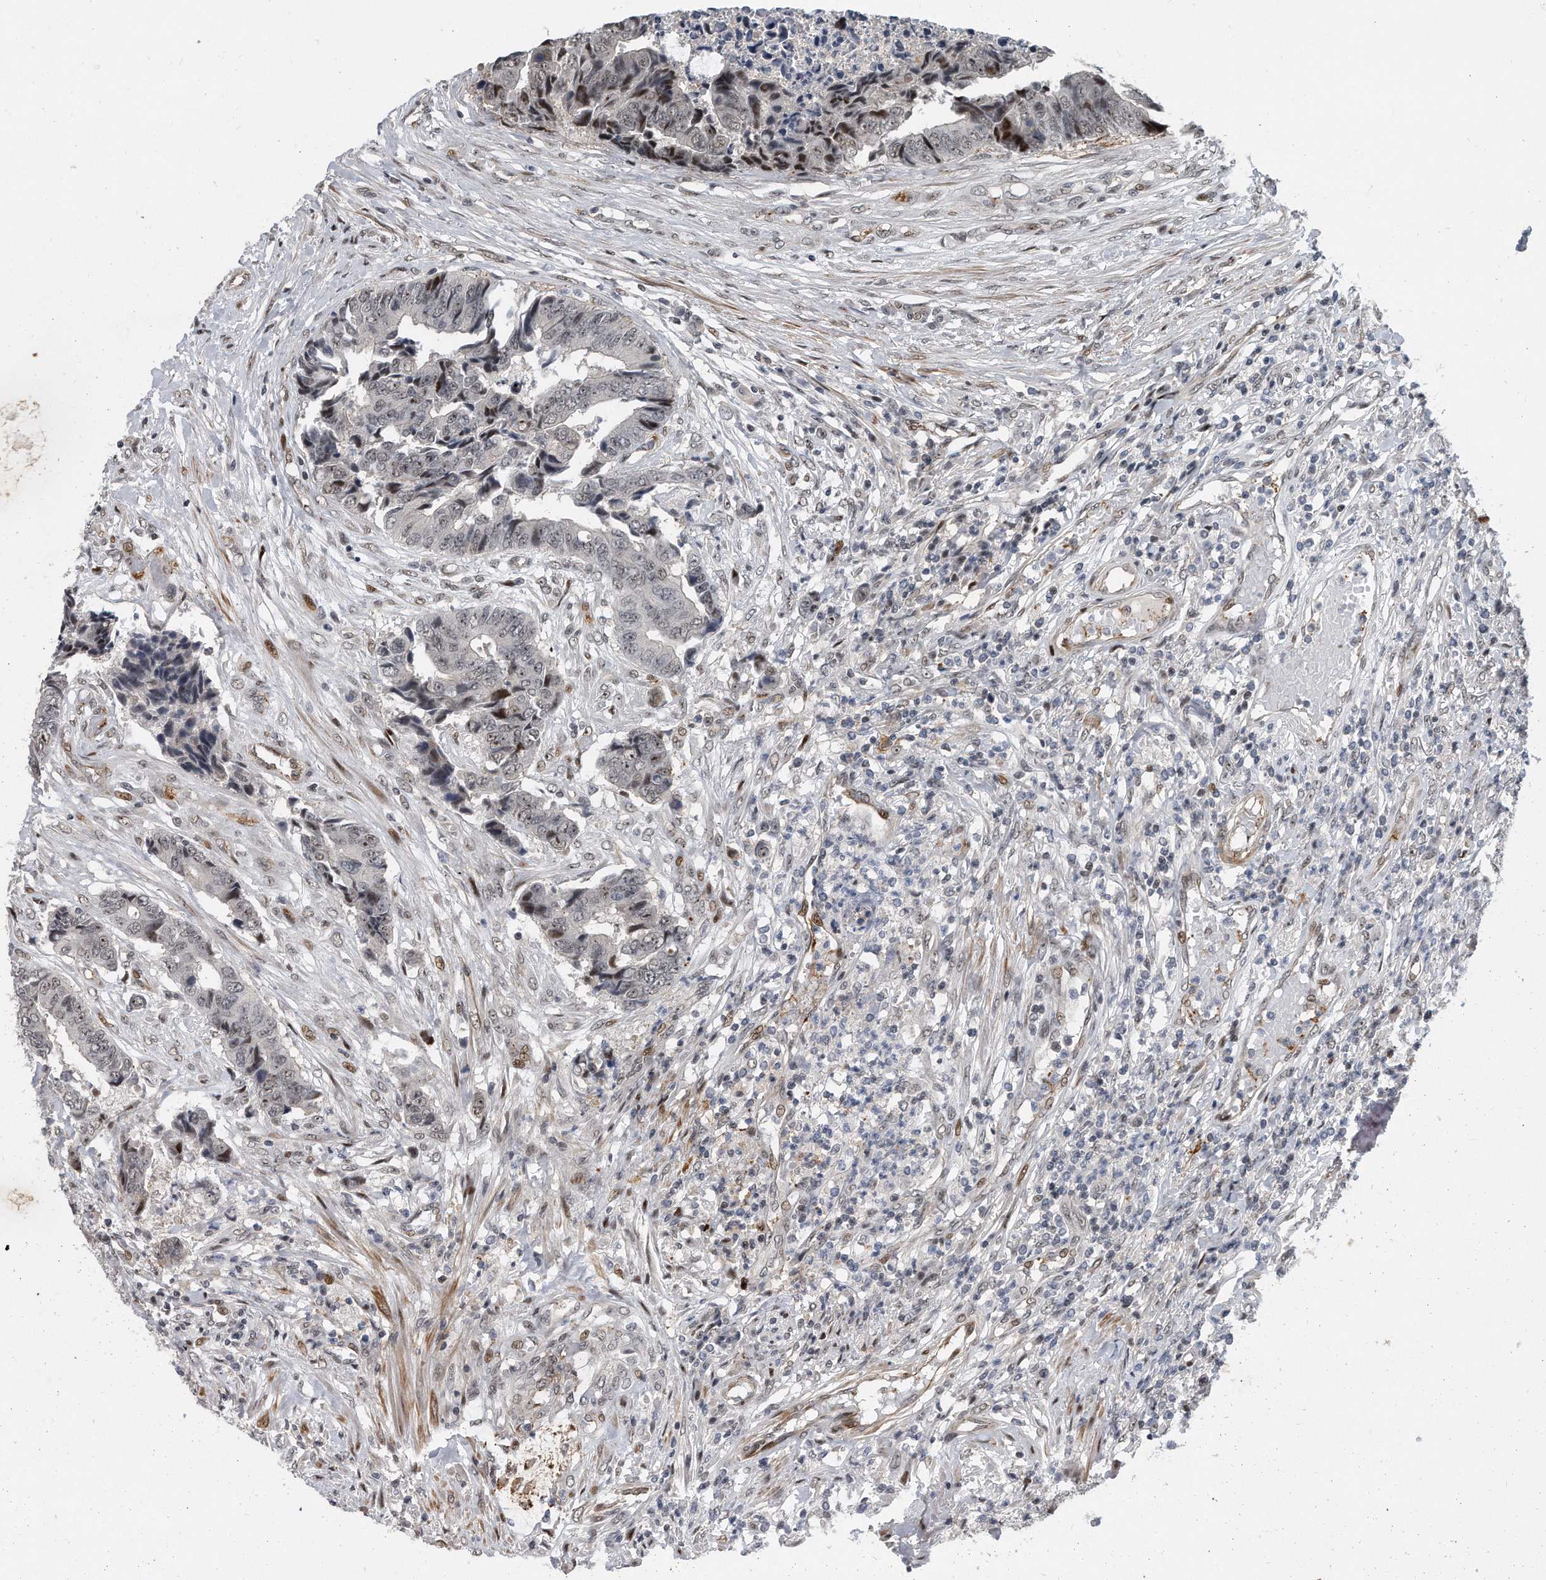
{"staining": {"intensity": "moderate", "quantity": "<25%", "location": "nuclear"}, "tissue": "colorectal cancer", "cell_type": "Tumor cells", "image_type": "cancer", "snomed": [{"axis": "morphology", "description": "Adenocarcinoma, NOS"}, {"axis": "topography", "description": "Rectum"}], "caption": "Colorectal cancer (adenocarcinoma) tissue demonstrates moderate nuclear positivity in about <25% of tumor cells", "gene": "PGBD2", "patient": {"sex": "male", "age": 84}}